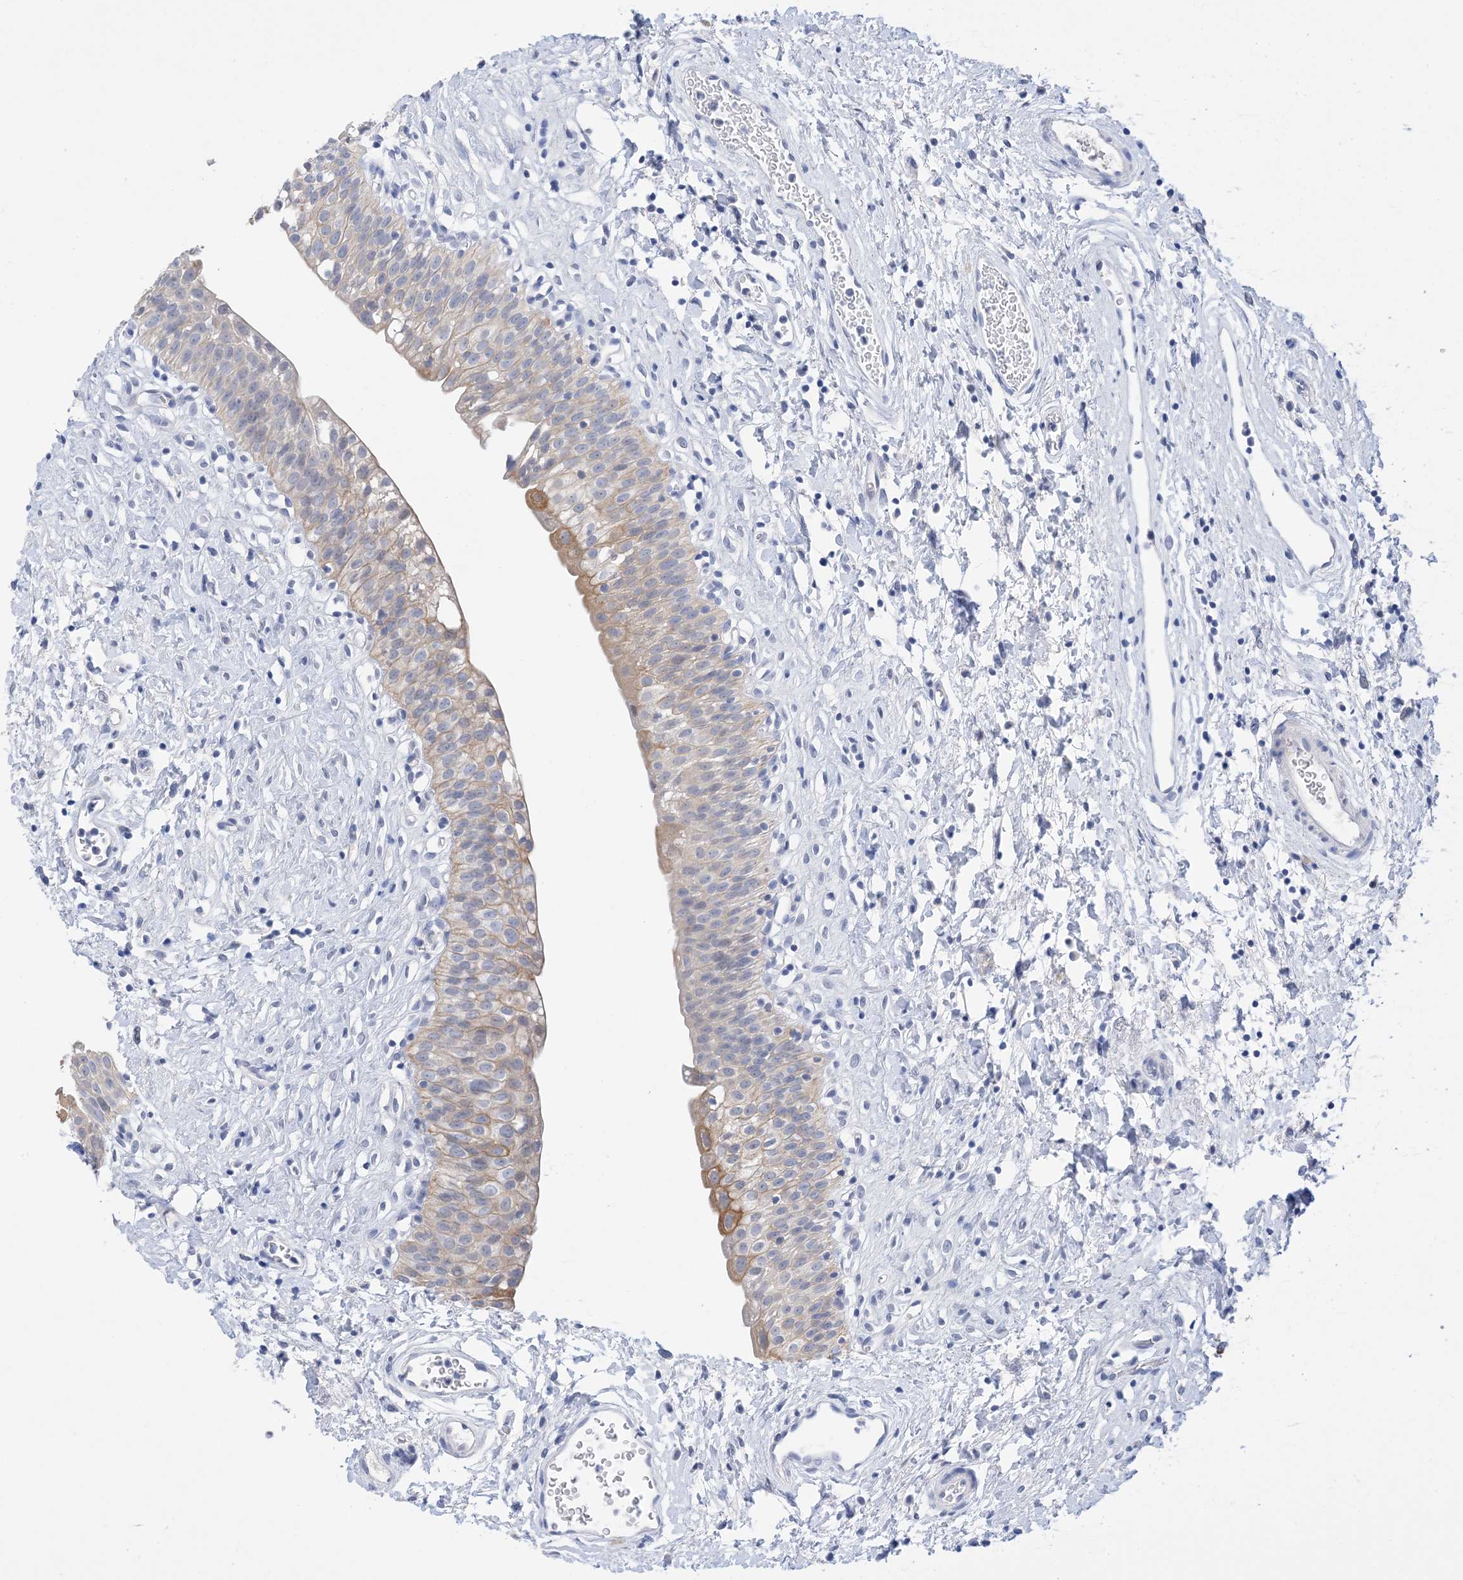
{"staining": {"intensity": "moderate", "quantity": "<25%", "location": "cytoplasmic/membranous"}, "tissue": "urinary bladder", "cell_type": "Urothelial cells", "image_type": "normal", "snomed": [{"axis": "morphology", "description": "Normal tissue, NOS"}, {"axis": "topography", "description": "Urinary bladder"}], "caption": "Immunohistochemistry micrograph of normal human urinary bladder stained for a protein (brown), which displays low levels of moderate cytoplasmic/membranous positivity in approximately <25% of urothelial cells.", "gene": "PLK4", "patient": {"sex": "male", "age": 51}}